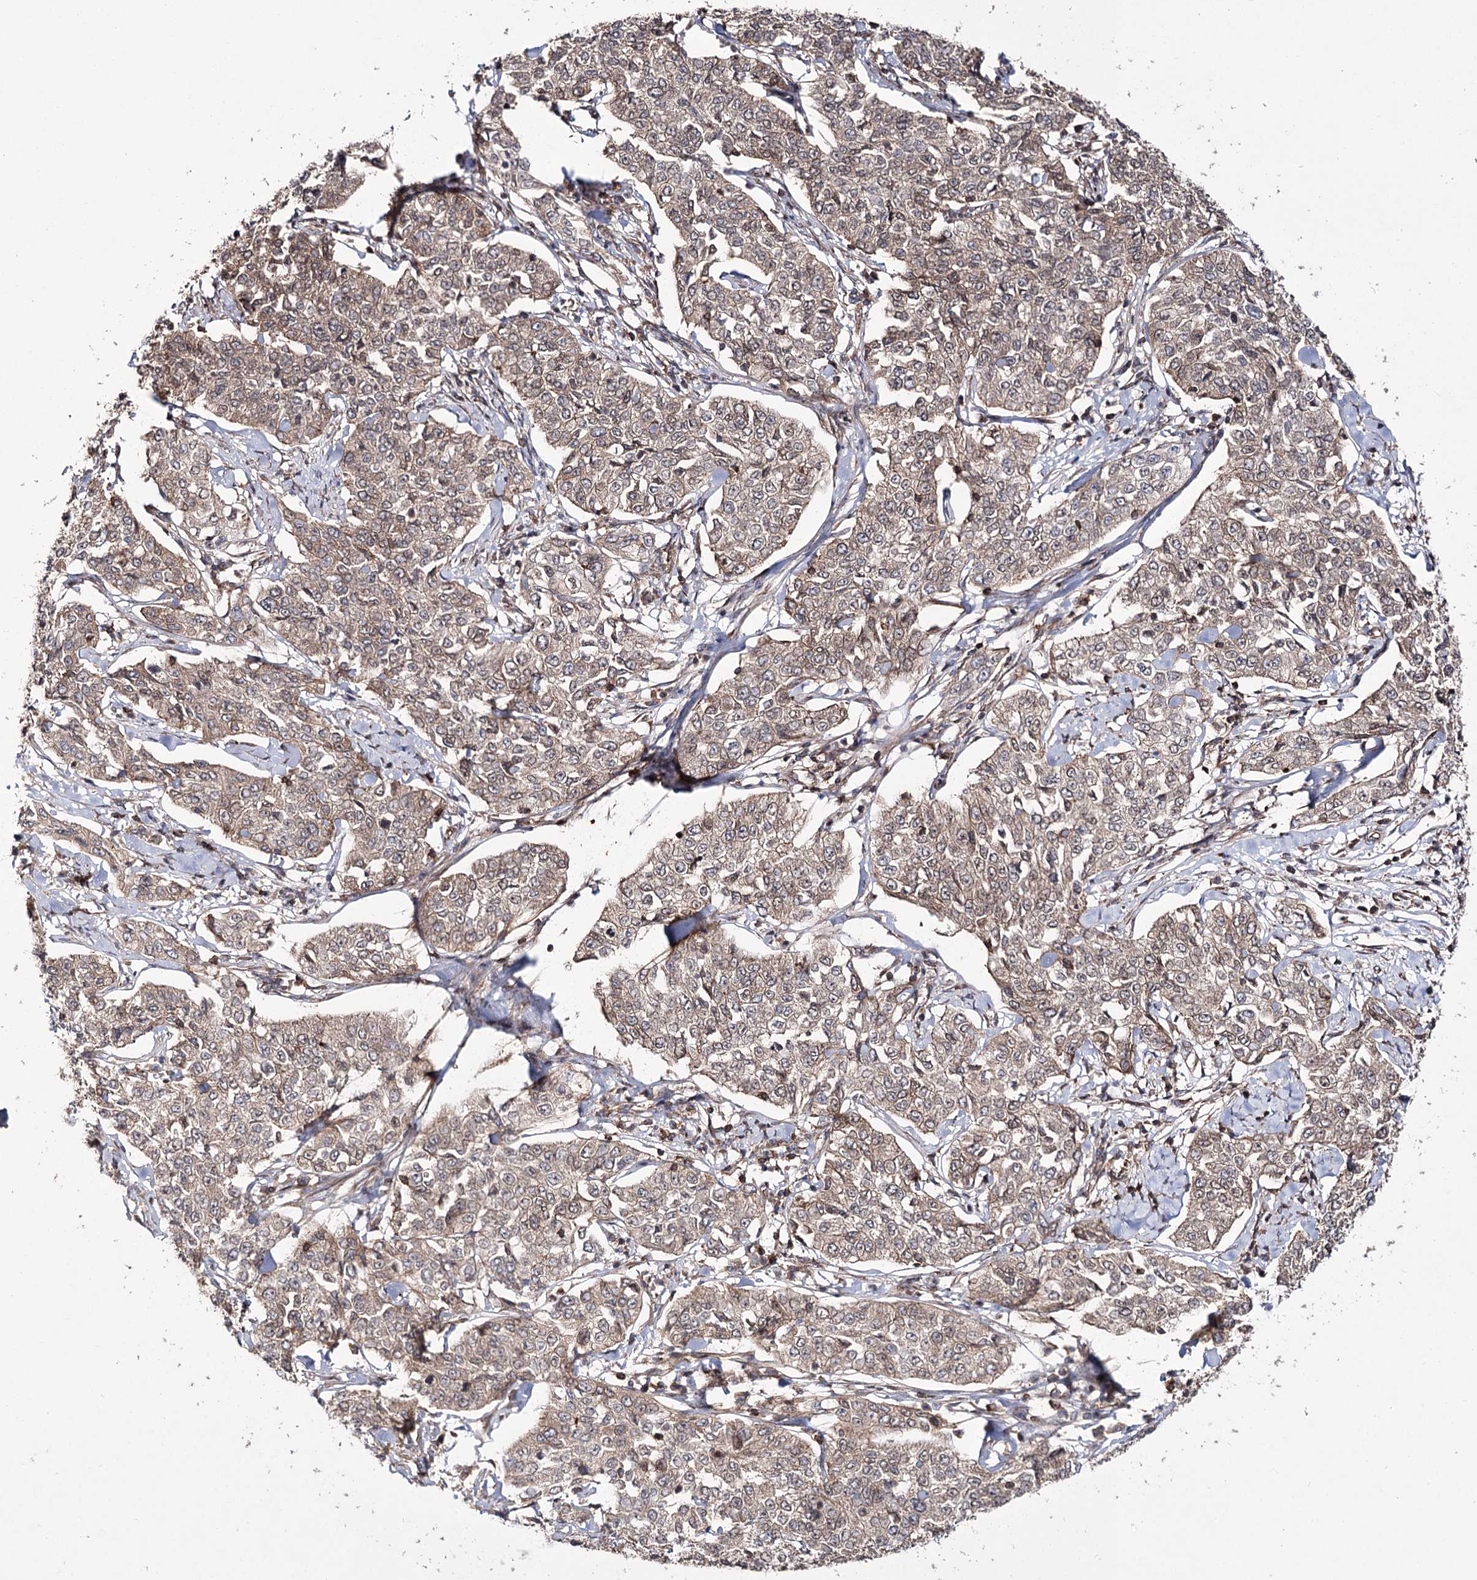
{"staining": {"intensity": "moderate", "quantity": "25%-75%", "location": "cytoplasmic/membranous"}, "tissue": "cervical cancer", "cell_type": "Tumor cells", "image_type": "cancer", "snomed": [{"axis": "morphology", "description": "Squamous cell carcinoma, NOS"}, {"axis": "topography", "description": "Cervix"}], "caption": "Protein expression analysis of human squamous cell carcinoma (cervical) reveals moderate cytoplasmic/membranous staining in about 25%-75% of tumor cells. The protein of interest is shown in brown color, while the nuclei are stained blue.", "gene": "DHX29", "patient": {"sex": "female", "age": 35}}